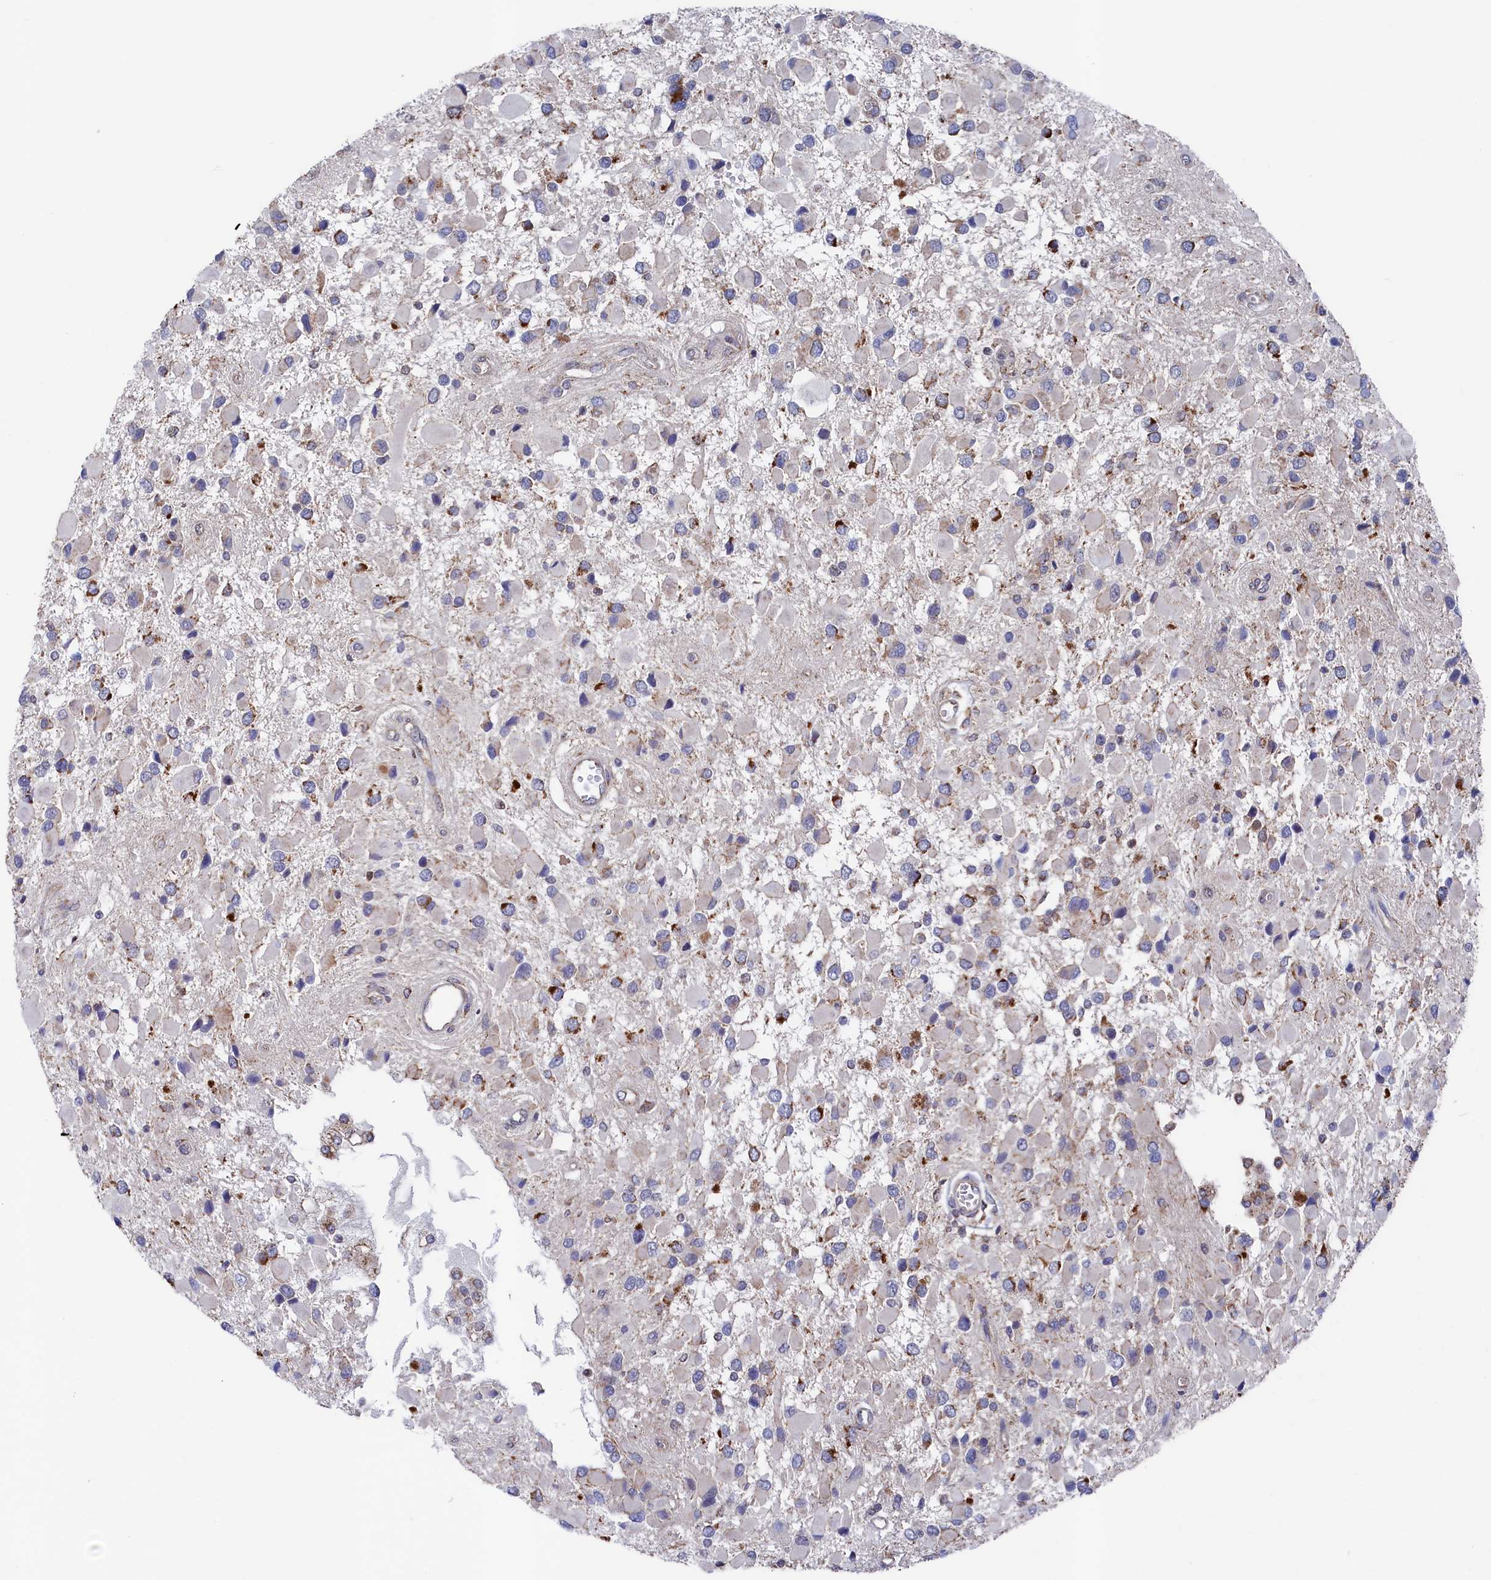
{"staining": {"intensity": "moderate", "quantity": "25%-75%", "location": "cytoplasmic/membranous"}, "tissue": "glioma", "cell_type": "Tumor cells", "image_type": "cancer", "snomed": [{"axis": "morphology", "description": "Glioma, malignant, High grade"}, {"axis": "topography", "description": "Brain"}], "caption": "A histopathology image showing moderate cytoplasmic/membranous expression in approximately 25%-75% of tumor cells in glioma, as visualized by brown immunohistochemical staining.", "gene": "CHCHD1", "patient": {"sex": "male", "age": 53}}